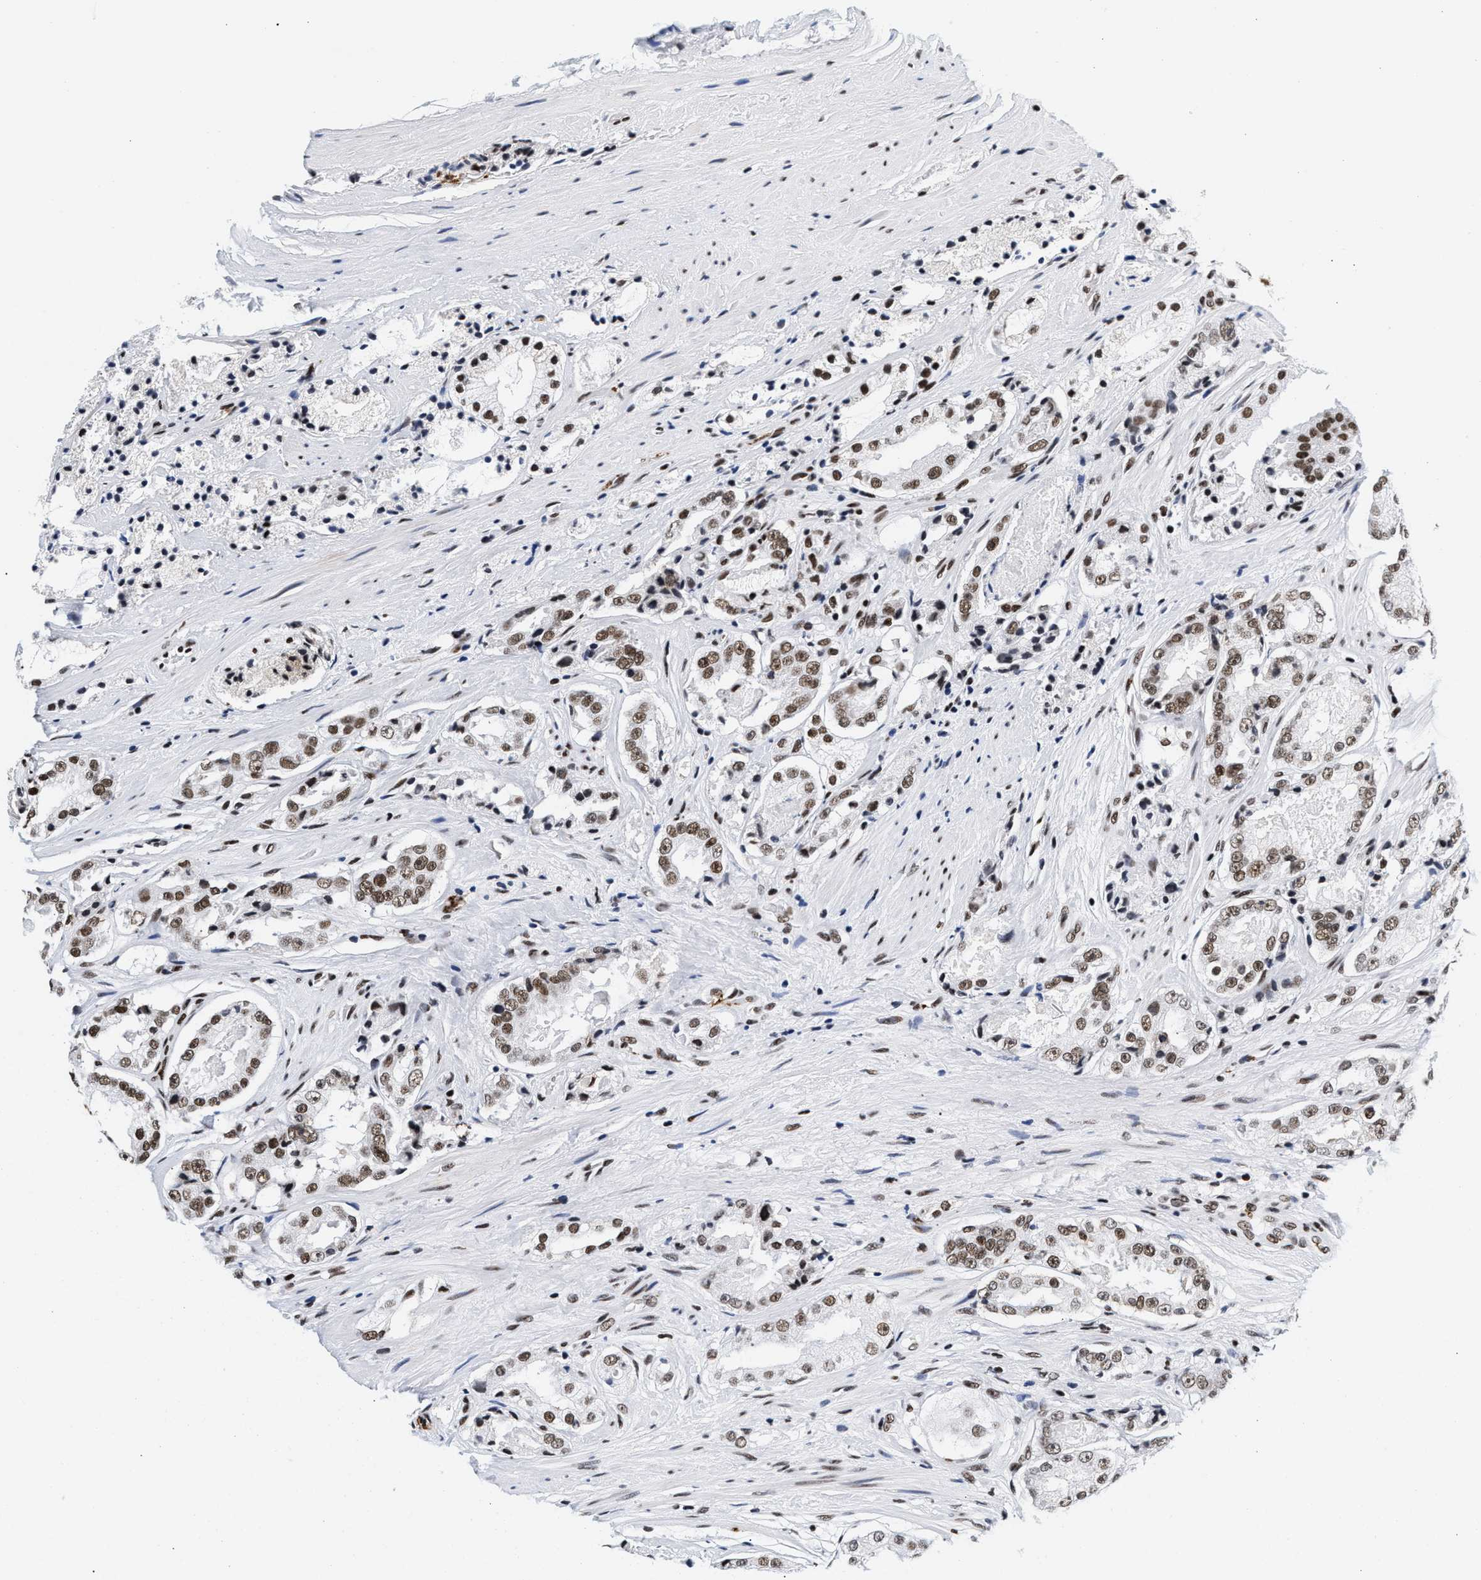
{"staining": {"intensity": "moderate", "quantity": "25%-75%", "location": "nuclear"}, "tissue": "prostate cancer", "cell_type": "Tumor cells", "image_type": "cancer", "snomed": [{"axis": "morphology", "description": "Adenocarcinoma, High grade"}, {"axis": "topography", "description": "Prostate"}], "caption": "High-magnification brightfield microscopy of prostate cancer (high-grade adenocarcinoma) stained with DAB (3,3'-diaminobenzidine) (brown) and counterstained with hematoxylin (blue). tumor cells exhibit moderate nuclear staining is seen in approximately25%-75% of cells. (Stains: DAB in brown, nuclei in blue, Microscopy: brightfield microscopy at high magnification).", "gene": "RAD21", "patient": {"sex": "male", "age": 73}}